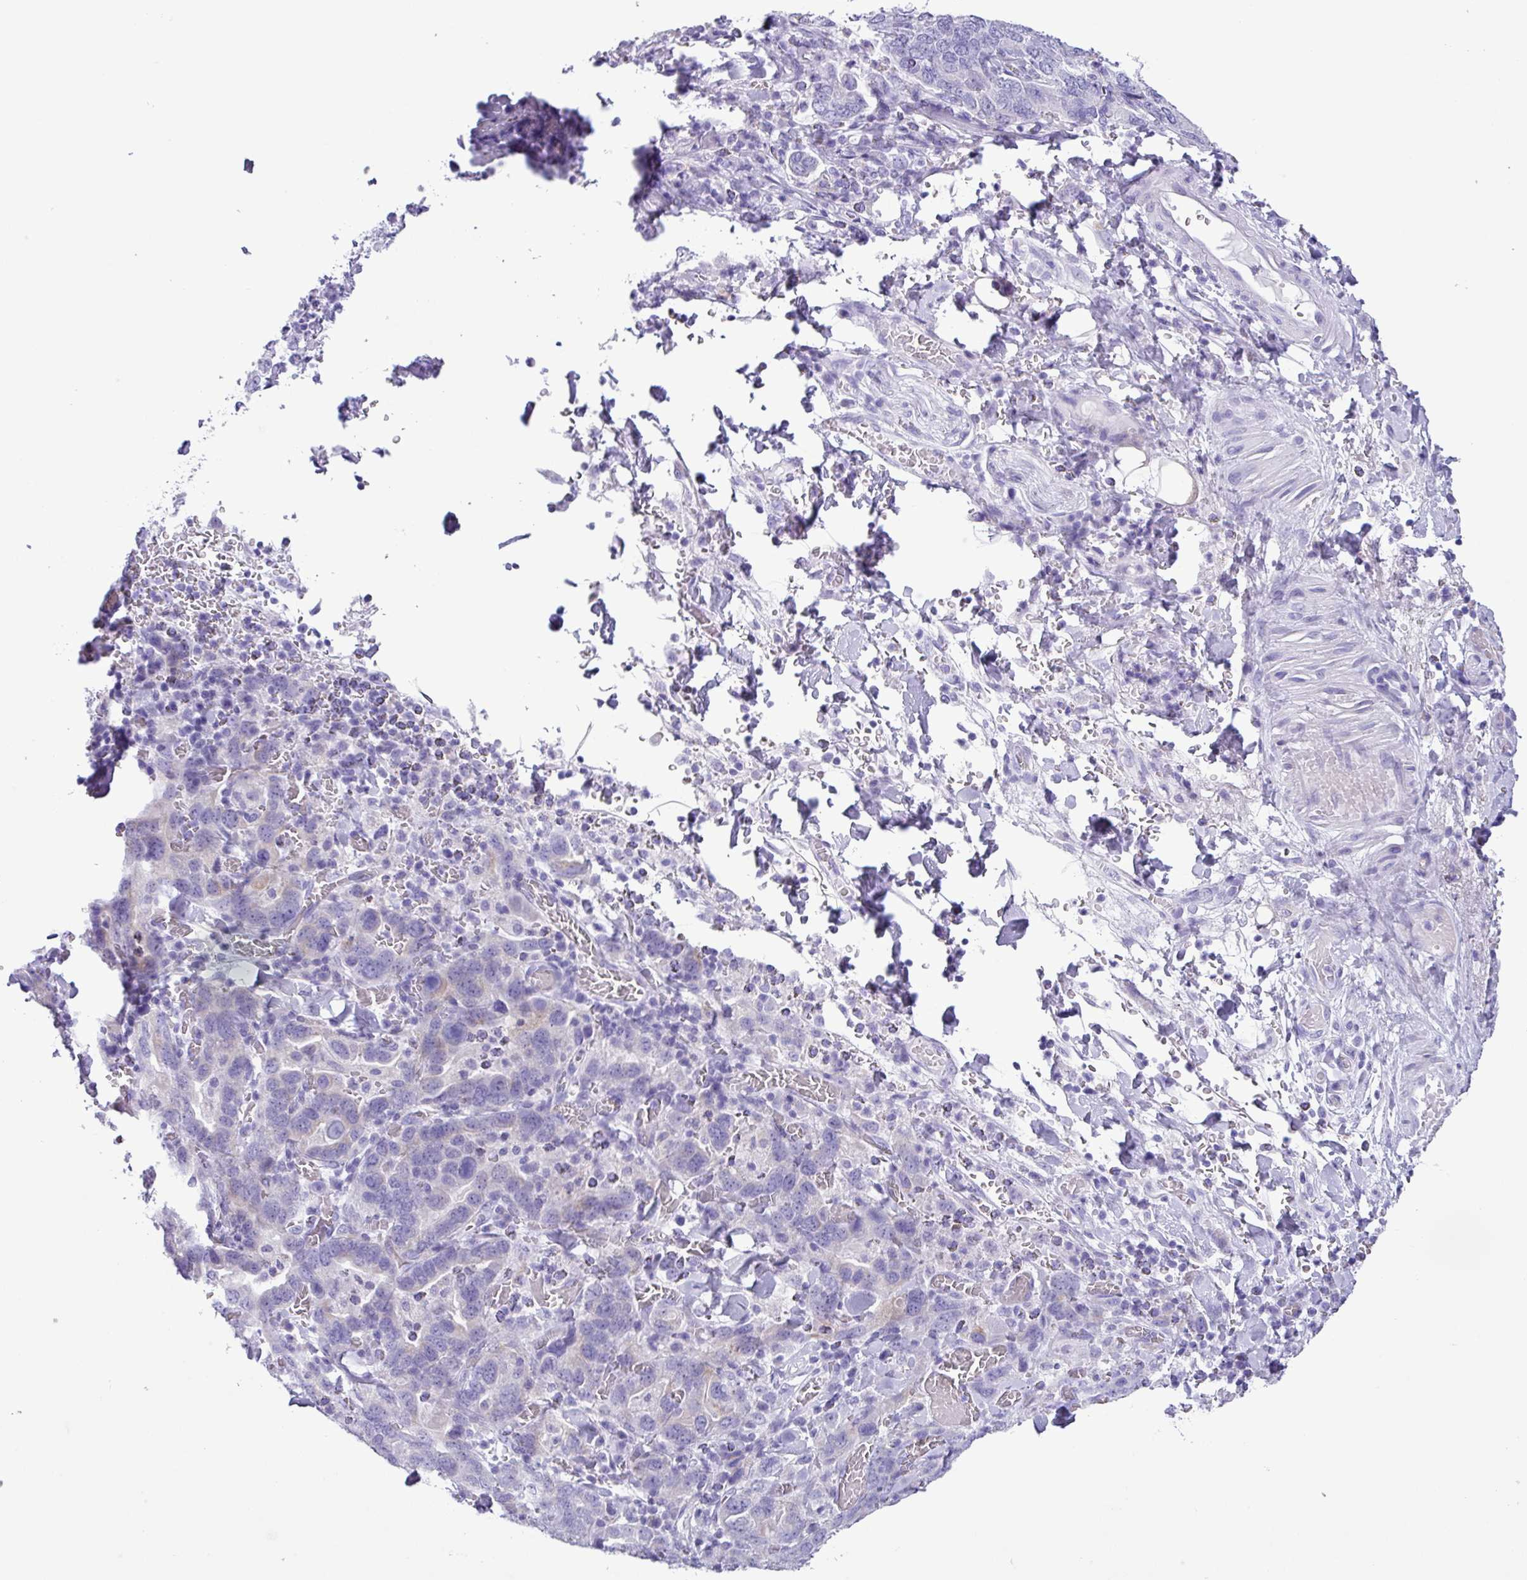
{"staining": {"intensity": "negative", "quantity": "none", "location": "none"}, "tissue": "stomach cancer", "cell_type": "Tumor cells", "image_type": "cancer", "snomed": [{"axis": "morphology", "description": "Adenocarcinoma, NOS"}, {"axis": "topography", "description": "Stomach, upper"}, {"axis": "topography", "description": "Stomach"}], "caption": "IHC photomicrograph of human stomach cancer stained for a protein (brown), which demonstrates no positivity in tumor cells.", "gene": "AGO3", "patient": {"sex": "male", "age": 62}}